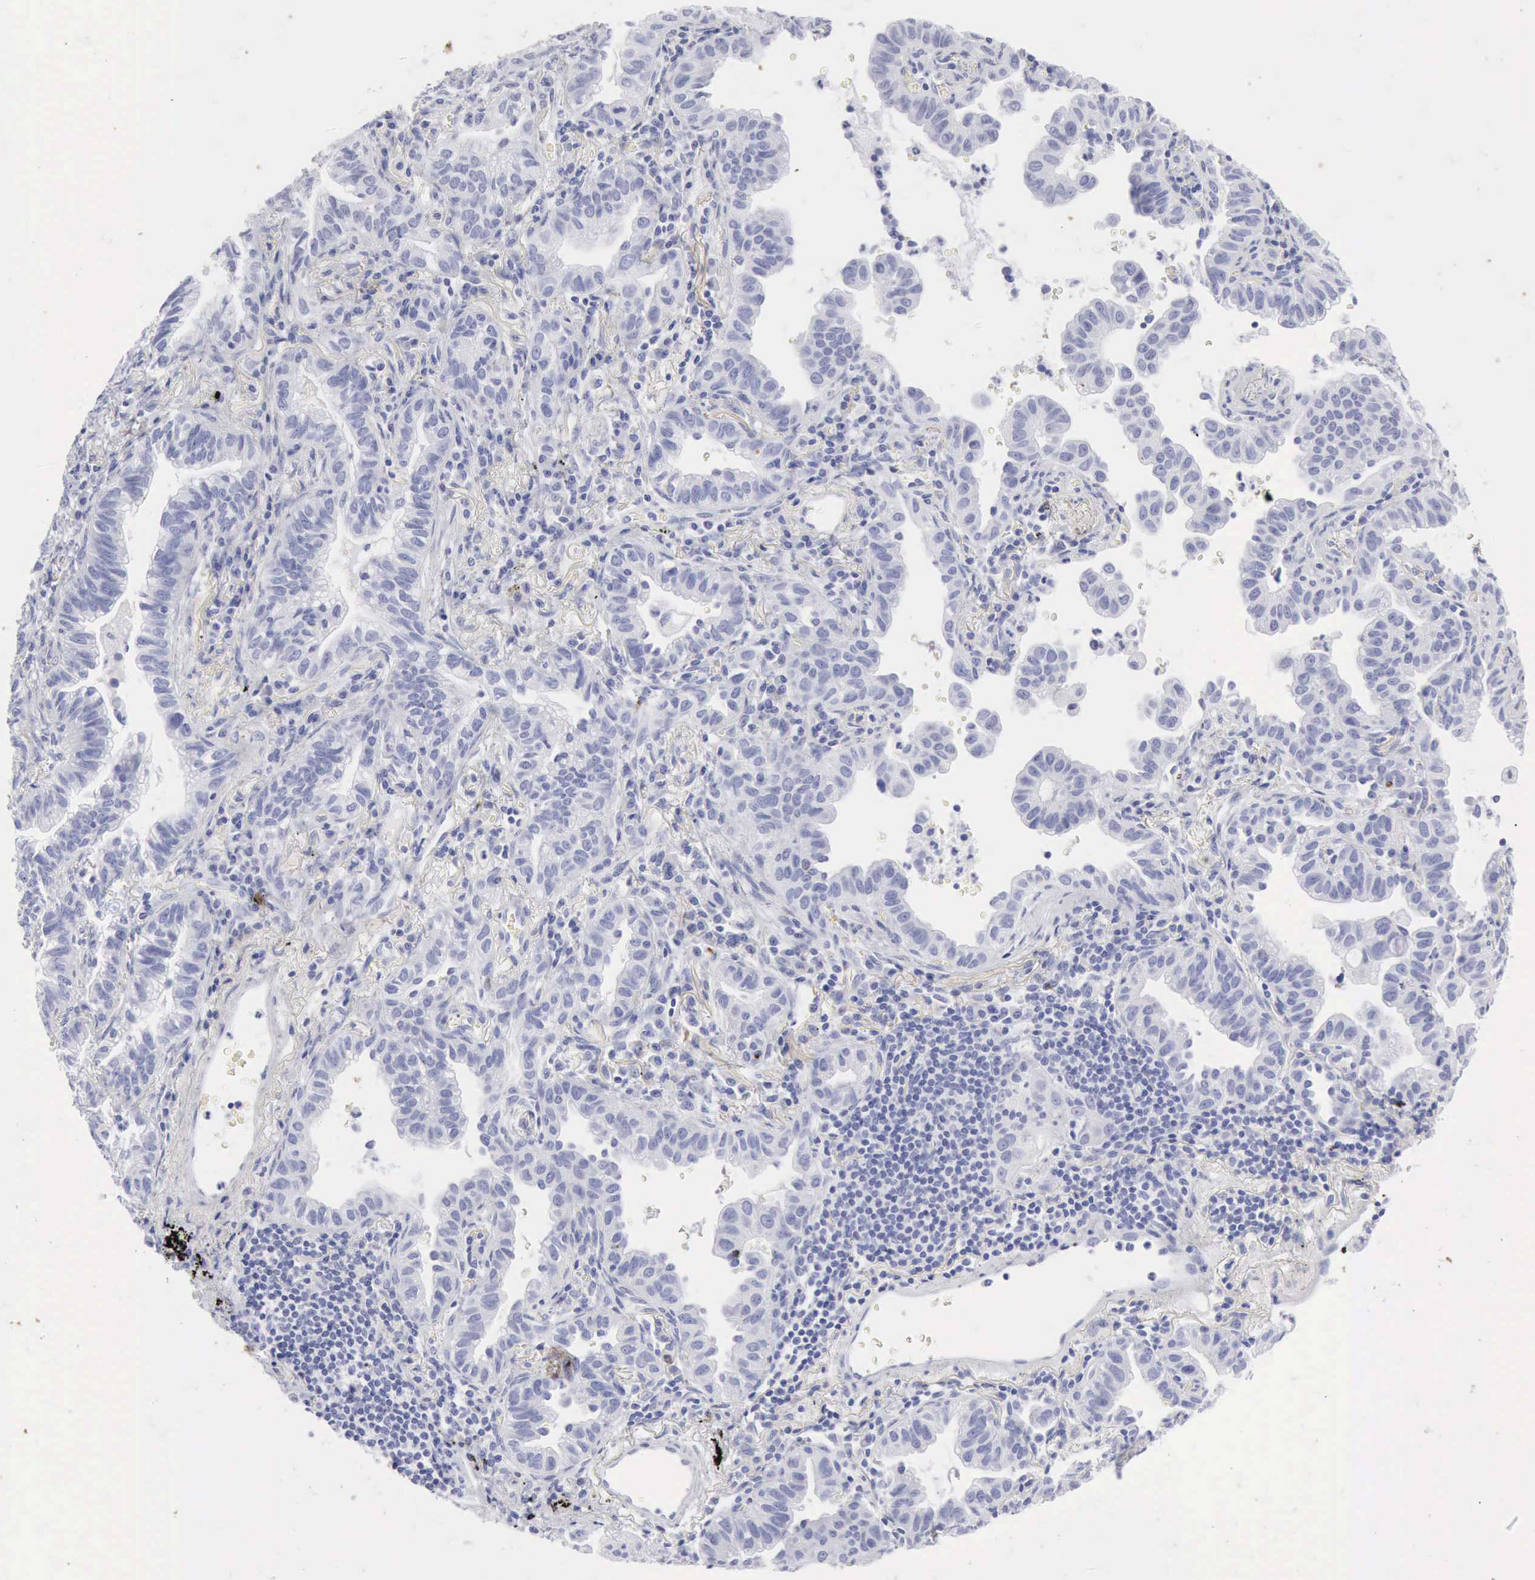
{"staining": {"intensity": "negative", "quantity": "none", "location": "none"}, "tissue": "lung cancer", "cell_type": "Tumor cells", "image_type": "cancer", "snomed": [{"axis": "morphology", "description": "Adenocarcinoma, NOS"}, {"axis": "topography", "description": "Lung"}], "caption": "Immunohistochemistry image of adenocarcinoma (lung) stained for a protein (brown), which shows no positivity in tumor cells.", "gene": "KRT10", "patient": {"sex": "female", "age": 50}}